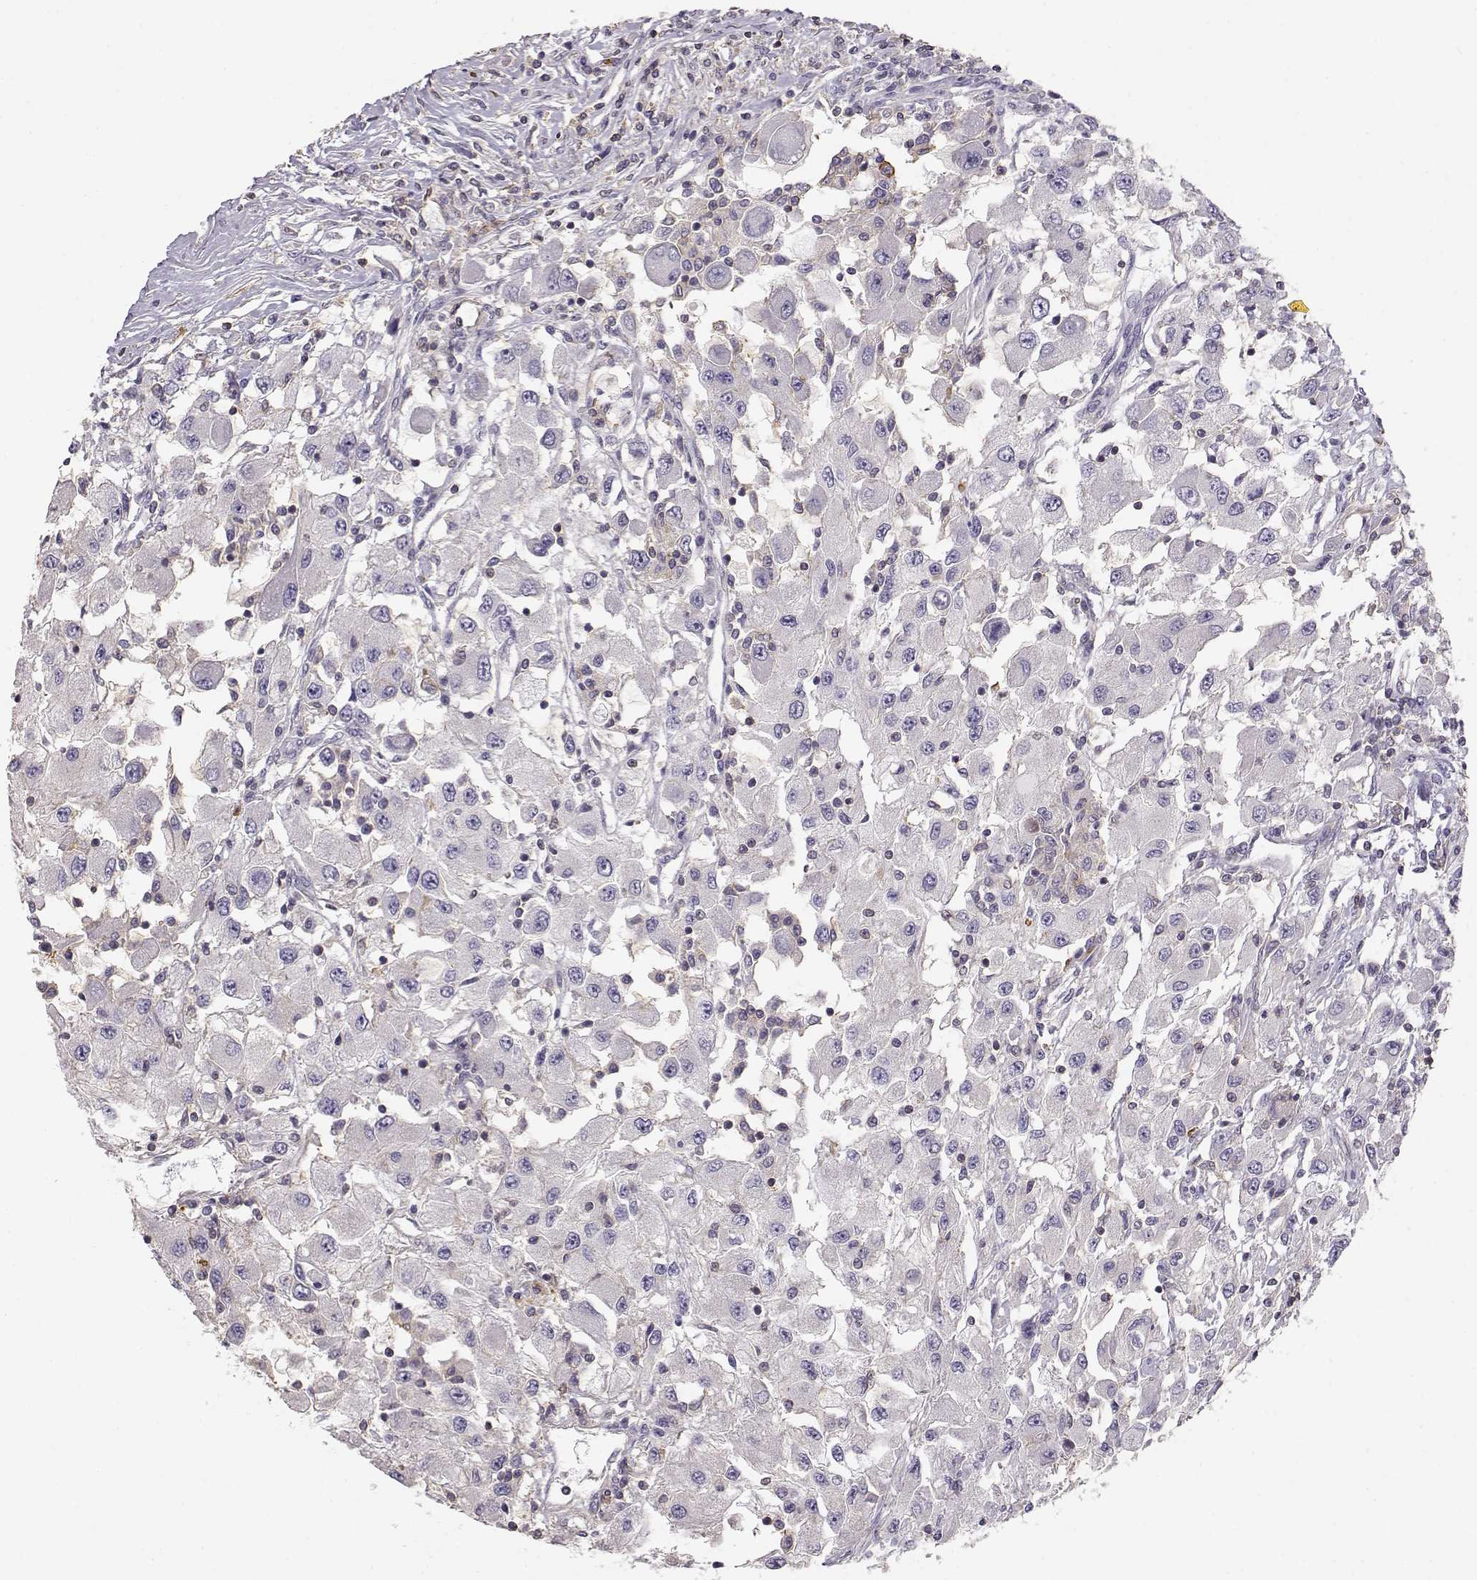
{"staining": {"intensity": "negative", "quantity": "none", "location": "none"}, "tissue": "renal cancer", "cell_type": "Tumor cells", "image_type": "cancer", "snomed": [{"axis": "morphology", "description": "Adenocarcinoma, NOS"}, {"axis": "topography", "description": "Kidney"}], "caption": "IHC micrograph of neoplastic tissue: renal cancer (adenocarcinoma) stained with DAB (3,3'-diaminobenzidine) displays no significant protein expression in tumor cells.", "gene": "DAPL1", "patient": {"sex": "female", "age": 67}}